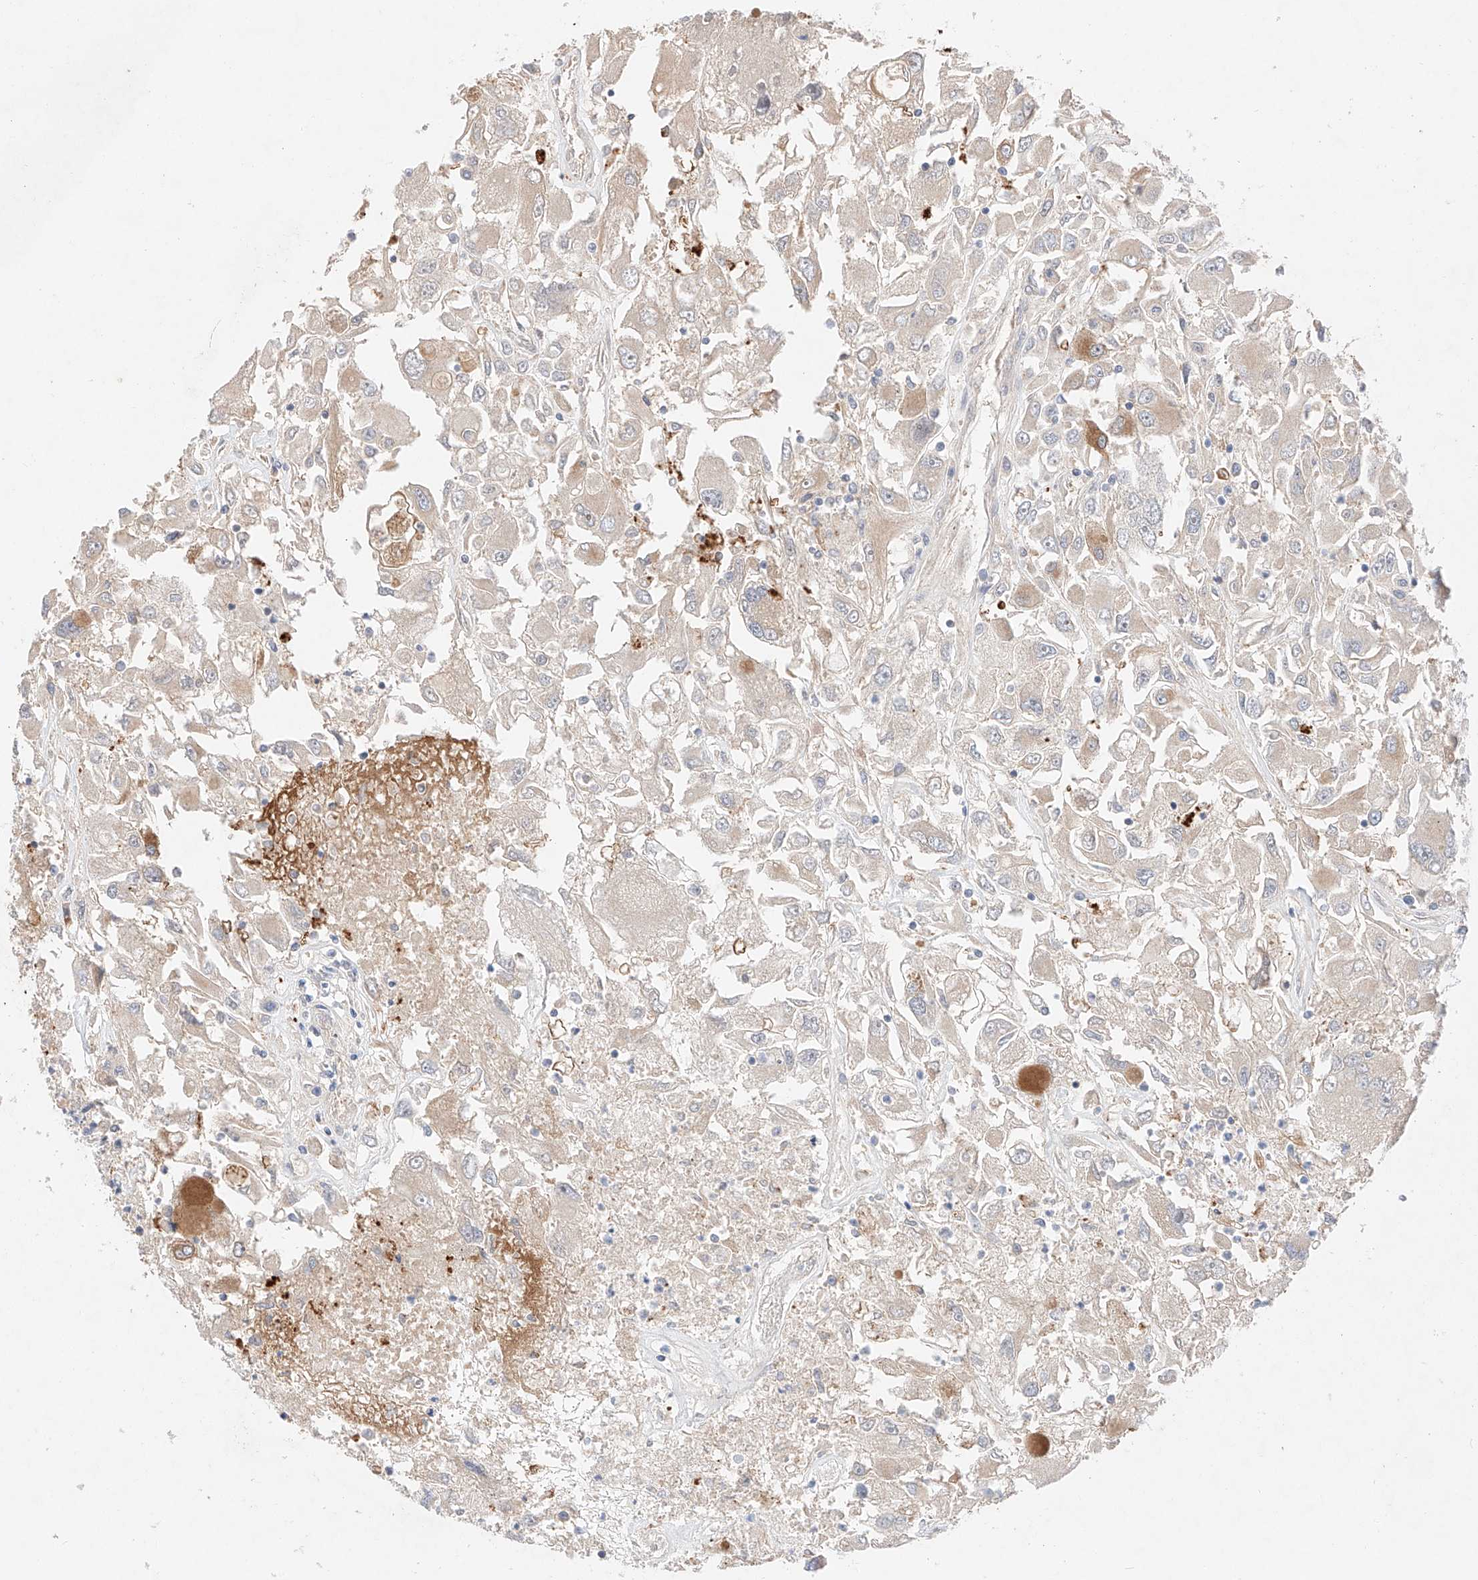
{"staining": {"intensity": "moderate", "quantity": "<25%", "location": "cytoplasmic/membranous"}, "tissue": "renal cancer", "cell_type": "Tumor cells", "image_type": "cancer", "snomed": [{"axis": "morphology", "description": "Adenocarcinoma, NOS"}, {"axis": "topography", "description": "Kidney"}], "caption": "There is low levels of moderate cytoplasmic/membranous positivity in tumor cells of renal adenocarcinoma, as demonstrated by immunohistochemical staining (brown color).", "gene": "GCNT1", "patient": {"sex": "female", "age": 52}}